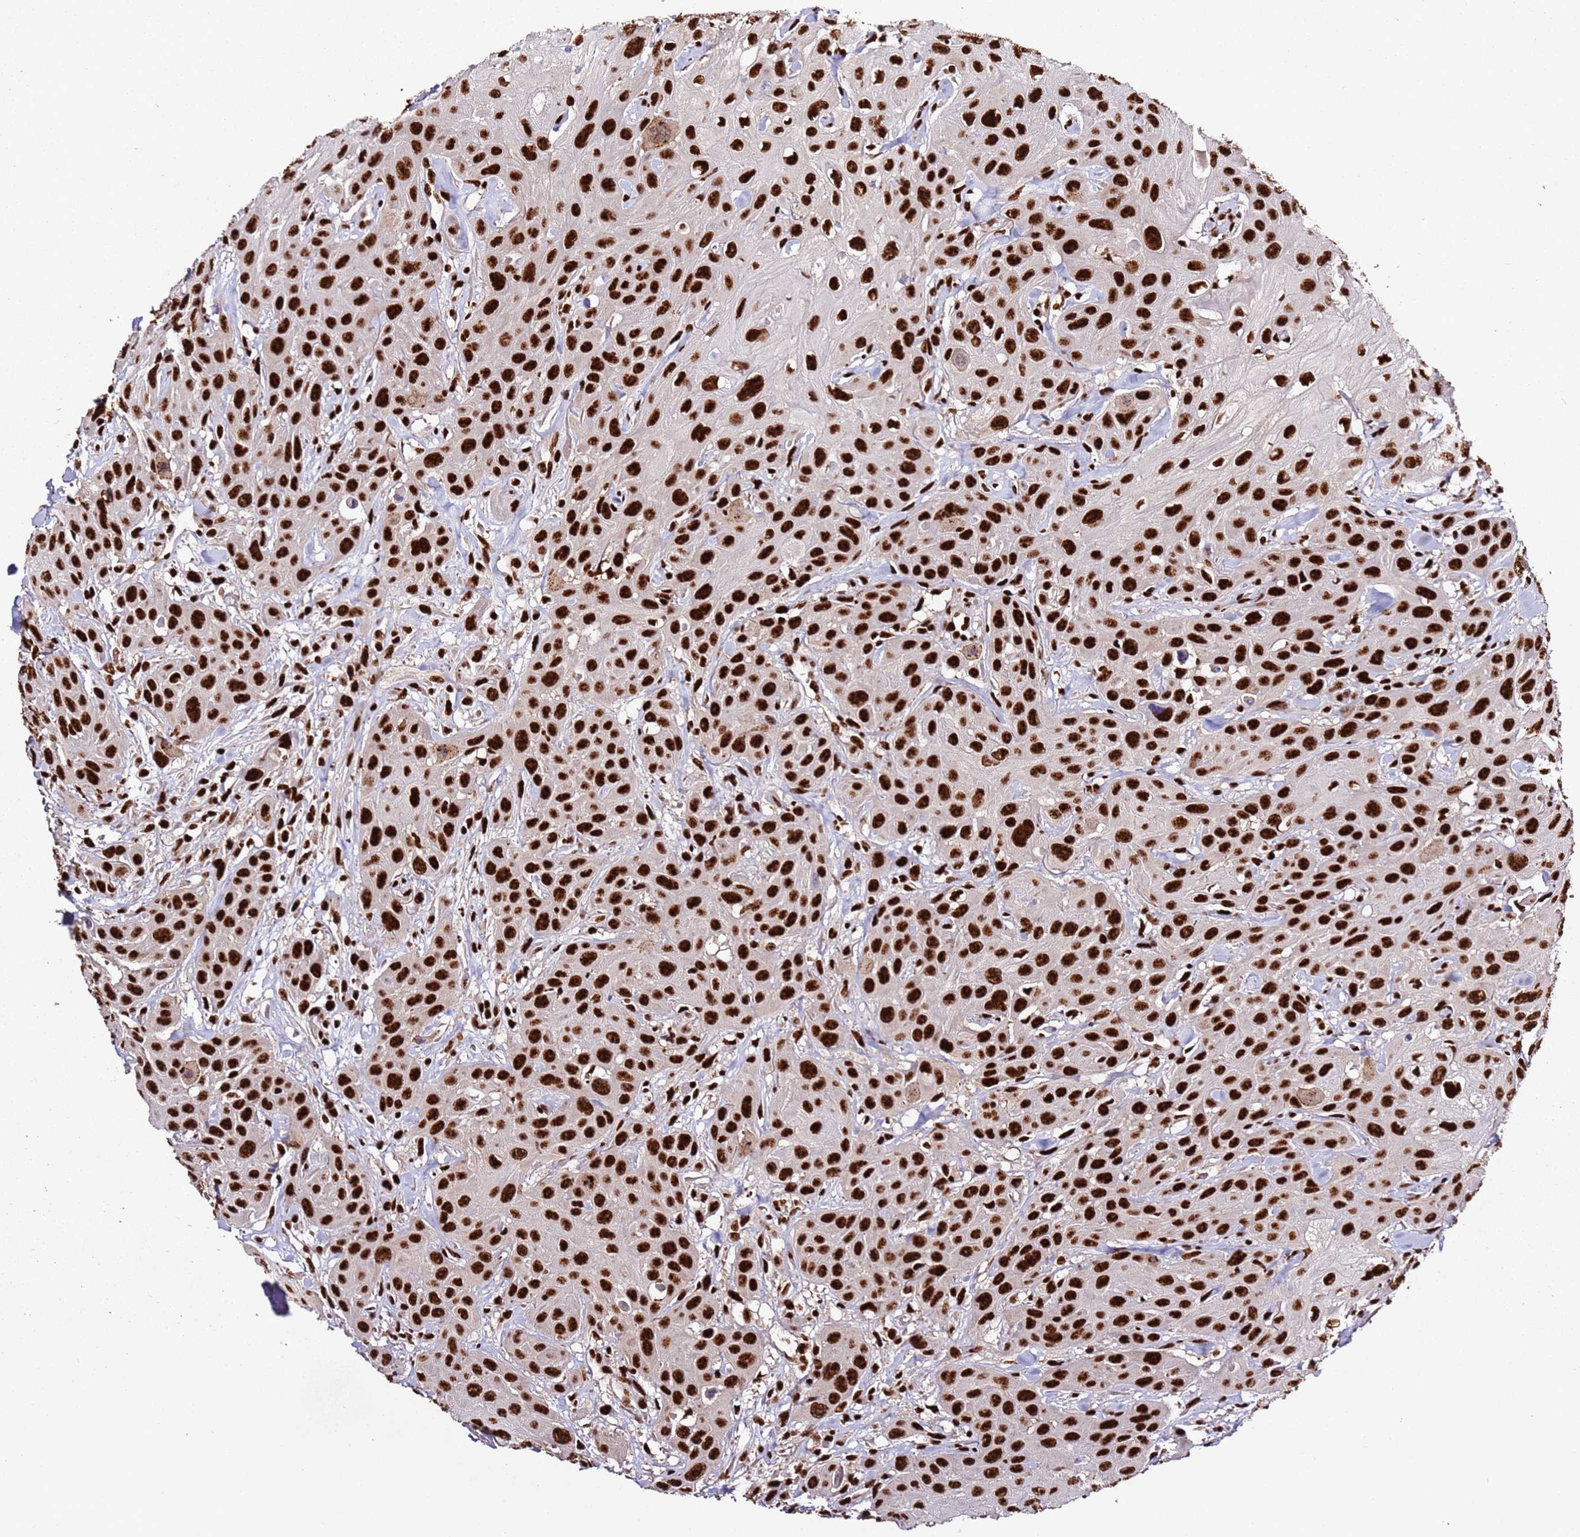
{"staining": {"intensity": "strong", "quantity": ">75%", "location": "nuclear"}, "tissue": "head and neck cancer", "cell_type": "Tumor cells", "image_type": "cancer", "snomed": [{"axis": "morphology", "description": "Squamous cell carcinoma, NOS"}, {"axis": "topography", "description": "Head-Neck"}], "caption": "Head and neck squamous cell carcinoma was stained to show a protein in brown. There is high levels of strong nuclear positivity in approximately >75% of tumor cells.", "gene": "C6orf226", "patient": {"sex": "male", "age": 81}}